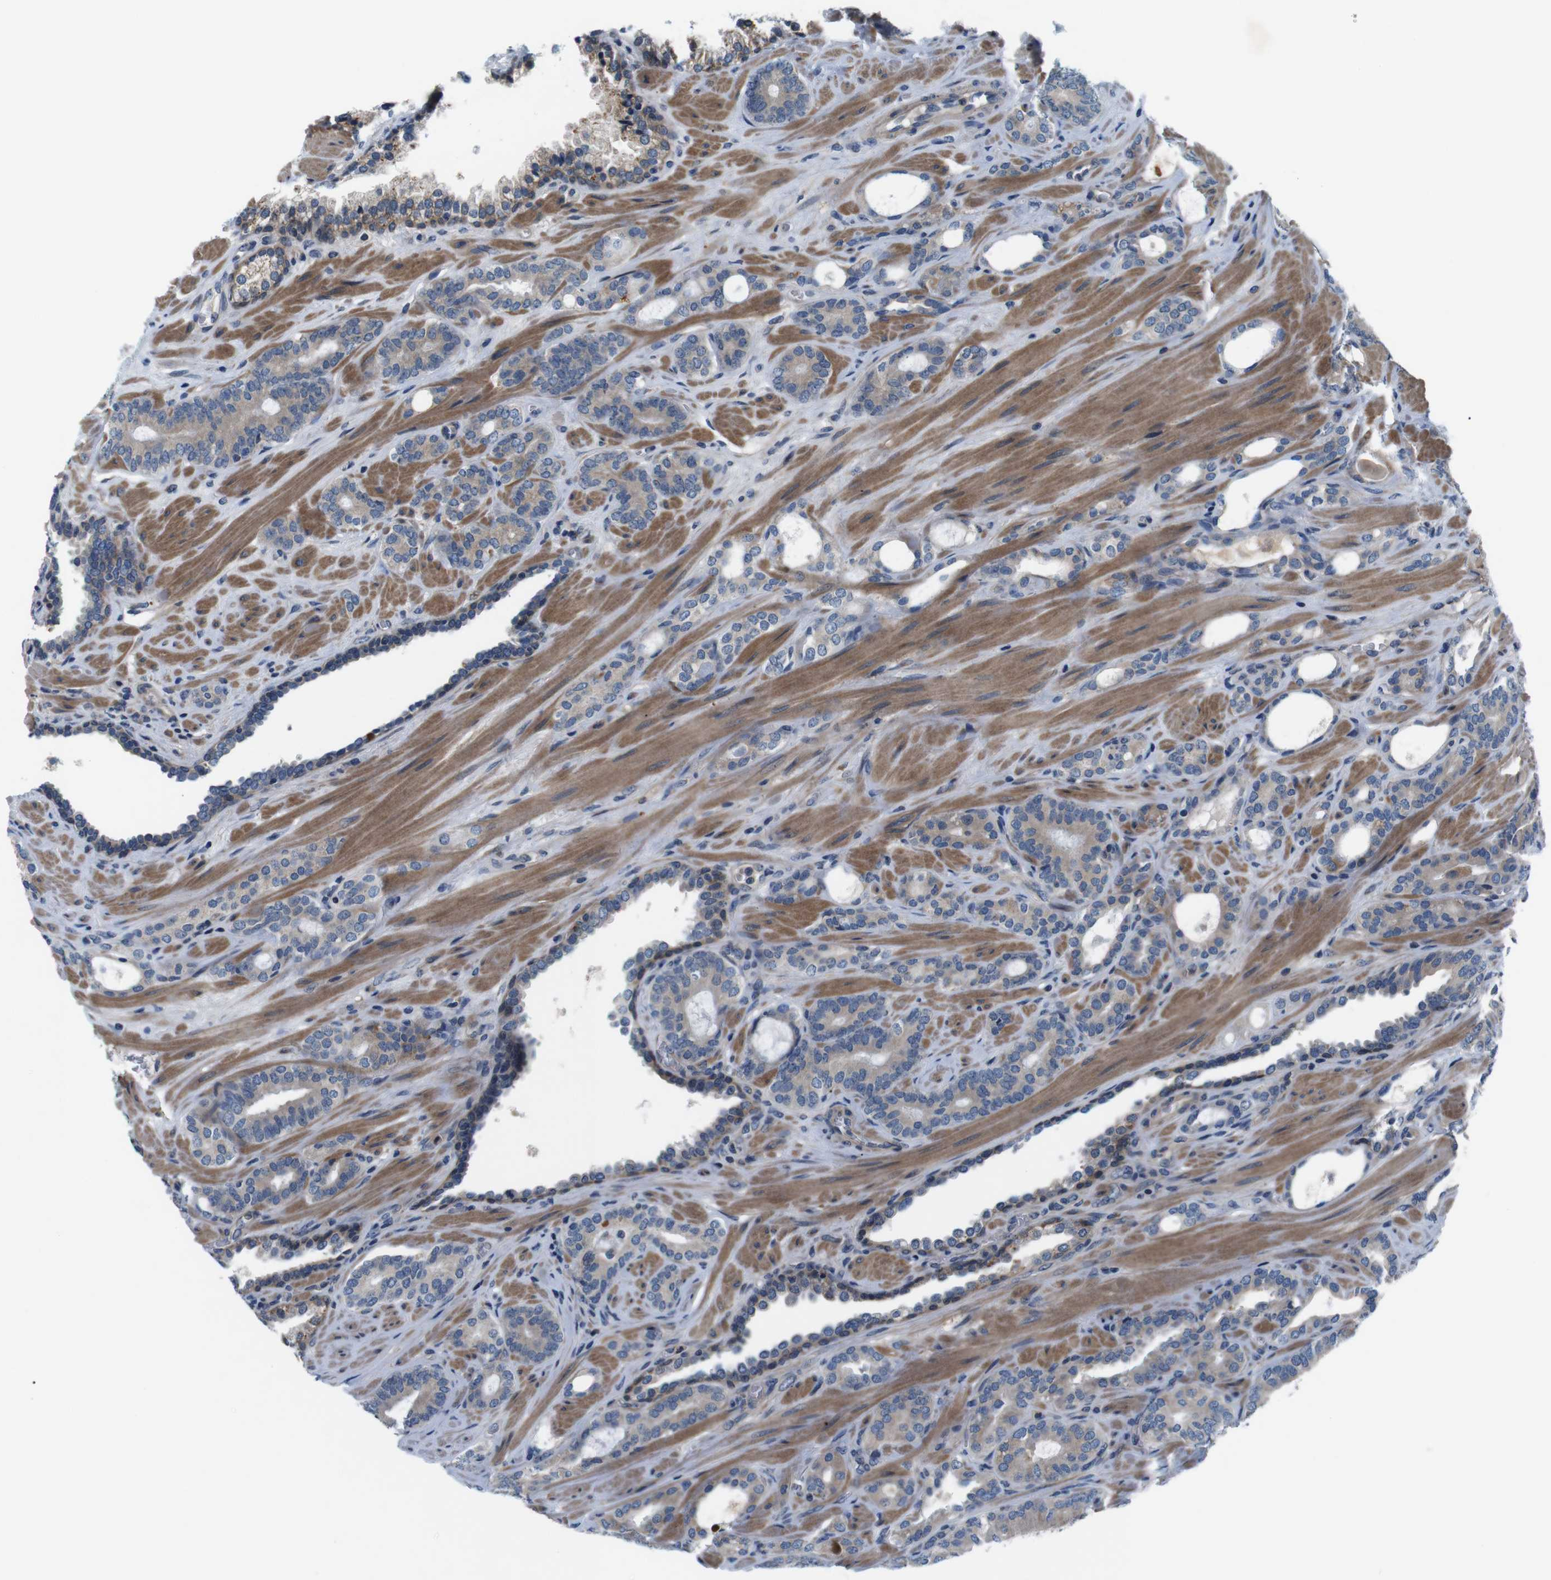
{"staining": {"intensity": "weak", "quantity": ">75%", "location": "cytoplasmic/membranous"}, "tissue": "prostate cancer", "cell_type": "Tumor cells", "image_type": "cancer", "snomed": [{"axis": "morphology", "description": "Adenocarcinoma, Low grade"}, {"axis": "topography", "description": "Prostate"}], "caption": "Protein analysis of prostate cancer tissue displays weak cytoplasmic/membranous expression in approximately >75% of tumor cells.", "gene": "JAK1", "patient": {"sex": "male", "age": 63}}